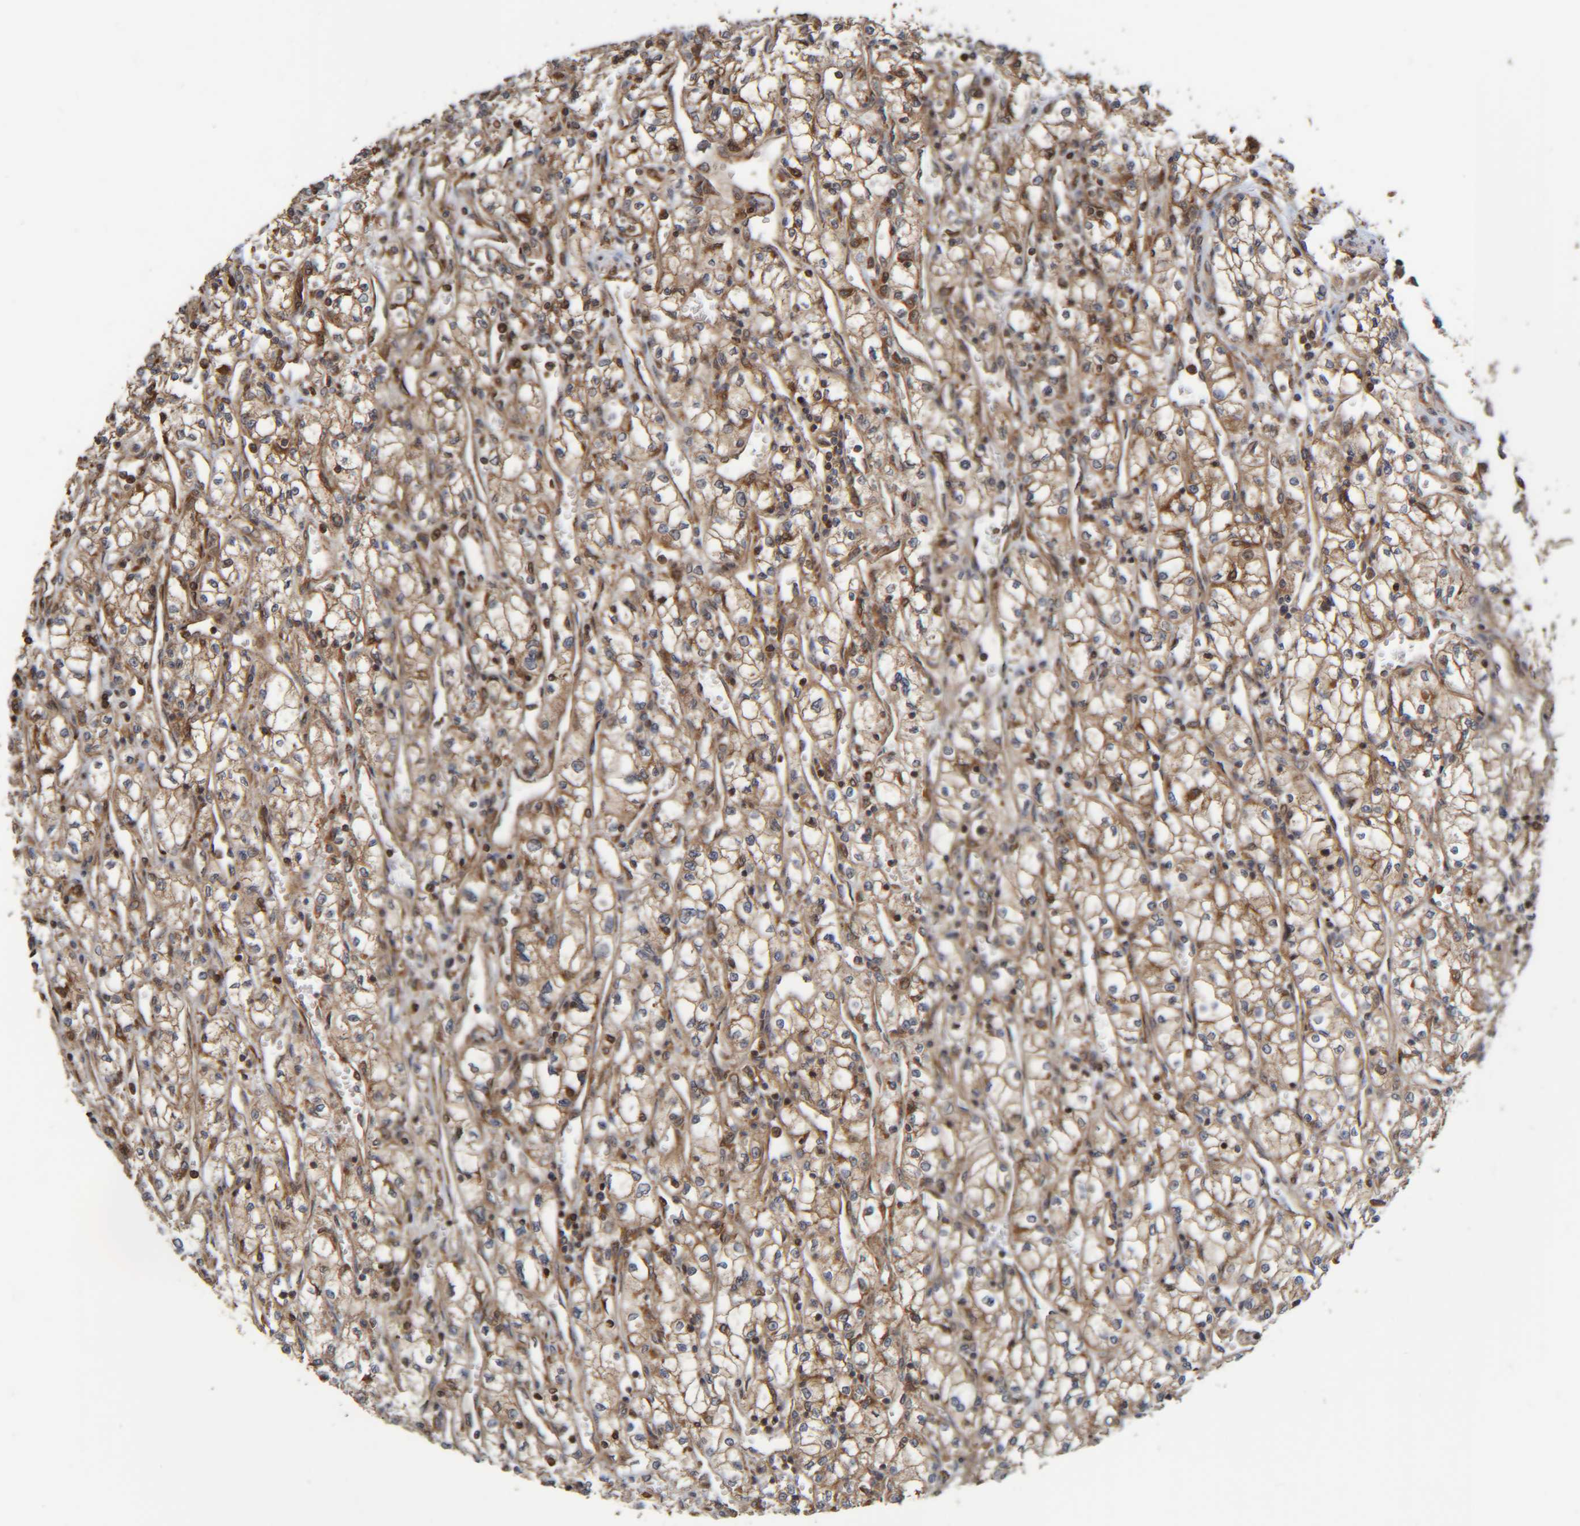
{"staining": {"intensity": "moderate", "quantity": ">75%", "location": "cytoplasmic/membranous"}, "tissue": "renal cancer", "cell_type": "Tumor cells", "image_type": "cancer", "snomed": [{"axis": "morphology", "description": "Adenocarcinoma, NOS"}, {"axis": "topography", "description": "Kidney"}], "caption": "Protein staining of renal adenocarcinoma tissue demonstrates moderate cytoplasmic/membranous positivity in approximately >75% of tumor cells.", "gene": "CCDC57", "patient": {"sex": "male", "age": 59}}